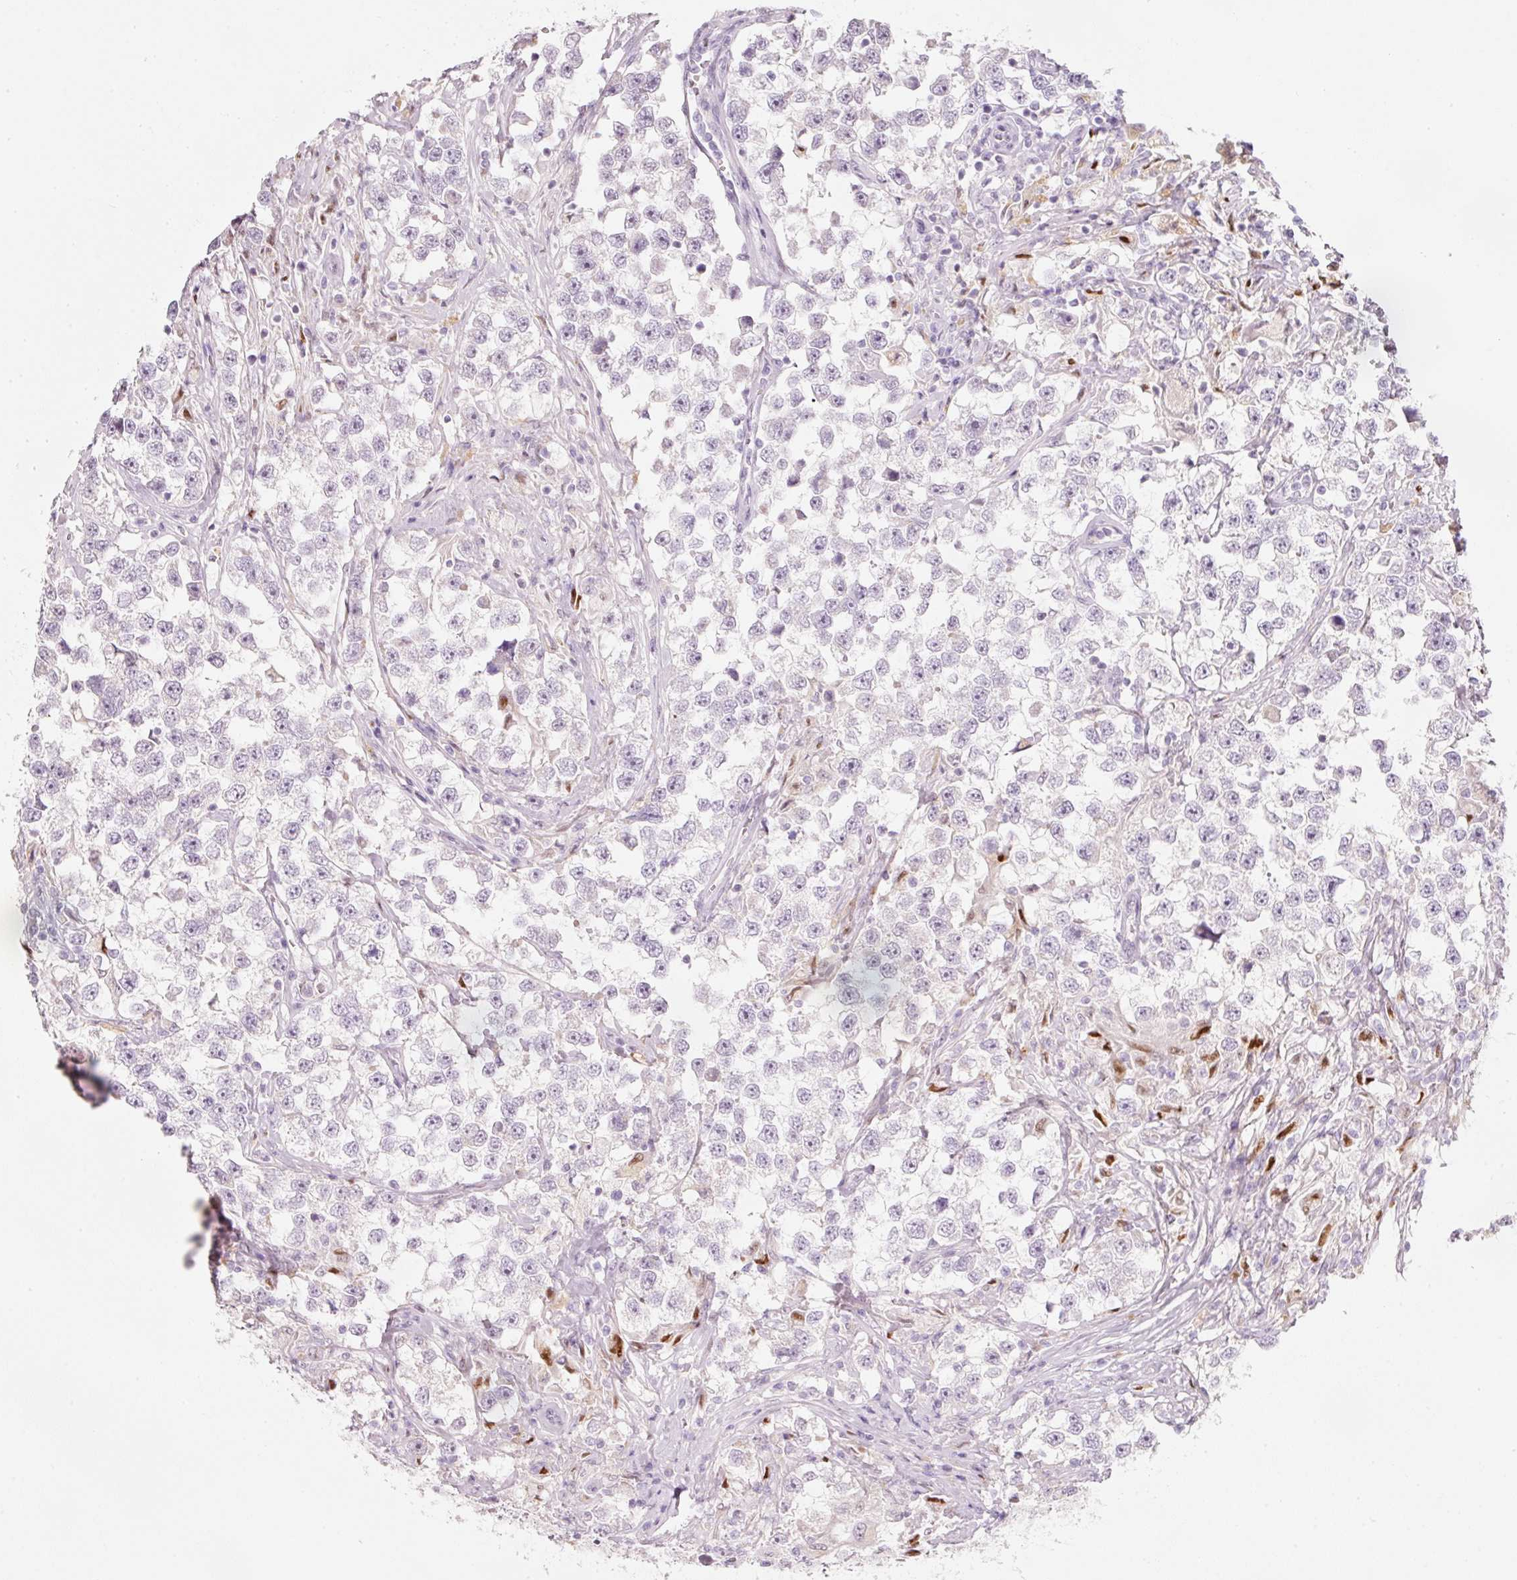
{"staining": {"intensity": "negative", "quantity": "none", "location": "none"}, "tissue": "testis cancer", "cell_type": "Tumor cells", "image_type": "cancer", "snomed": [{"axis": "morphology", "description": "Seminoma, NOS"}, {"axis": "topography", "description": "Testis"}], "caption": "Immunohistochemistry (IHC) of human testis cancer (seminoma) demonstrates no positivity in tumor cells.", "gene": "ENSG00000206549", "patient": {"sex": "male", "age": 46}}